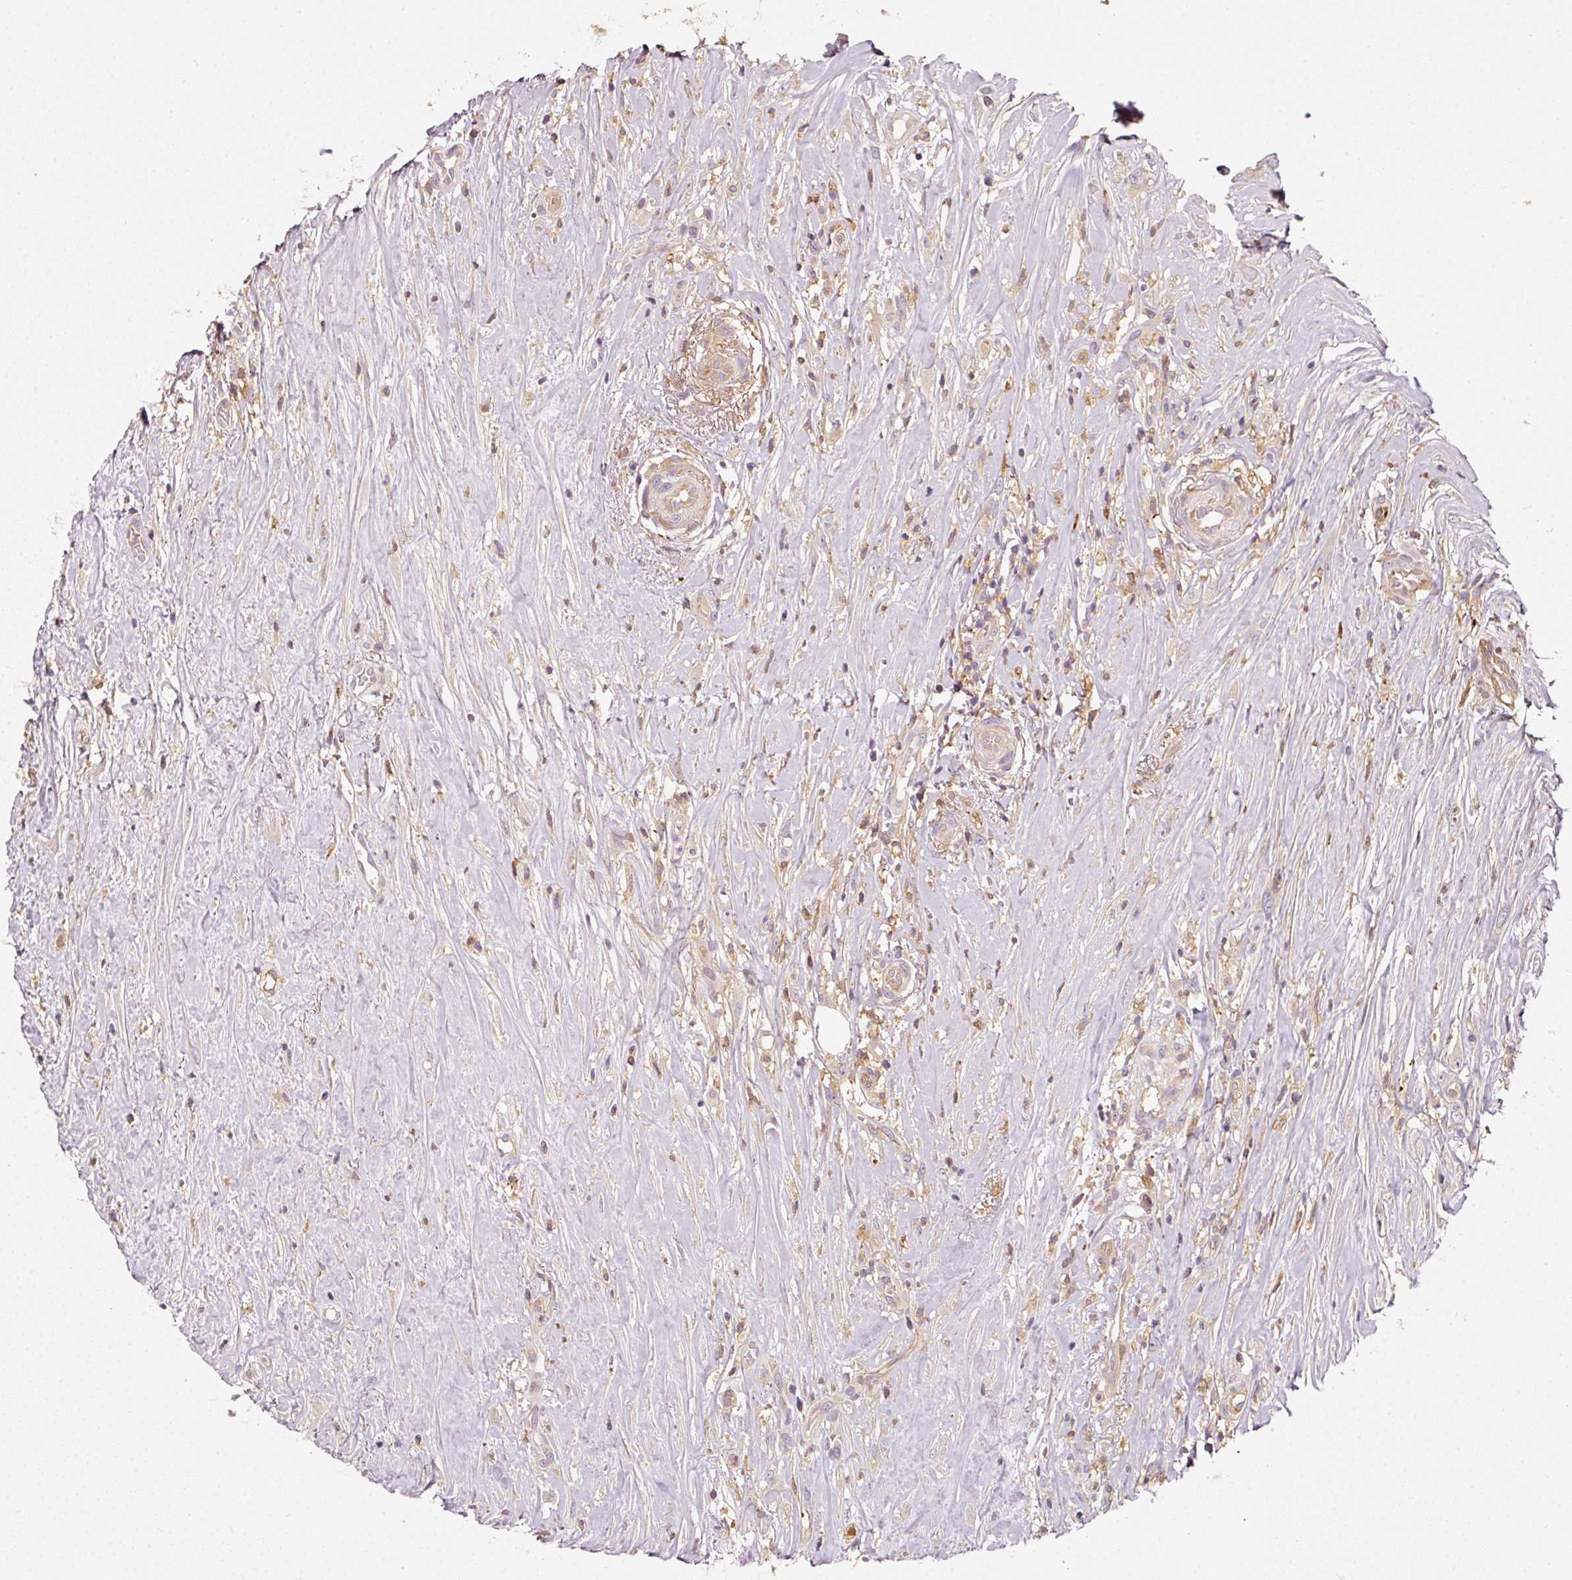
{"staining": {"intensity": "weak", "quantity": "25%-75%", "location": "cytoplasmic/membranous"}, "tissue": "head and neck cancer", "cell_type": "Tumor cells", "image_type": "cancer", "snomed": [{"axis": "morphology", "description": "Squamous cell carcinoma, NOS"}, {"axis": "topography", "description": "Head-Neck"}], "caption": "This is a photomicrograph of IHC staining of head and neck cancer, which shows weak staining in the cytoplasmic/membranous of tumor cells.", "gene": "IQGAP2", "patient": {"sex": "male", "age": 83}}